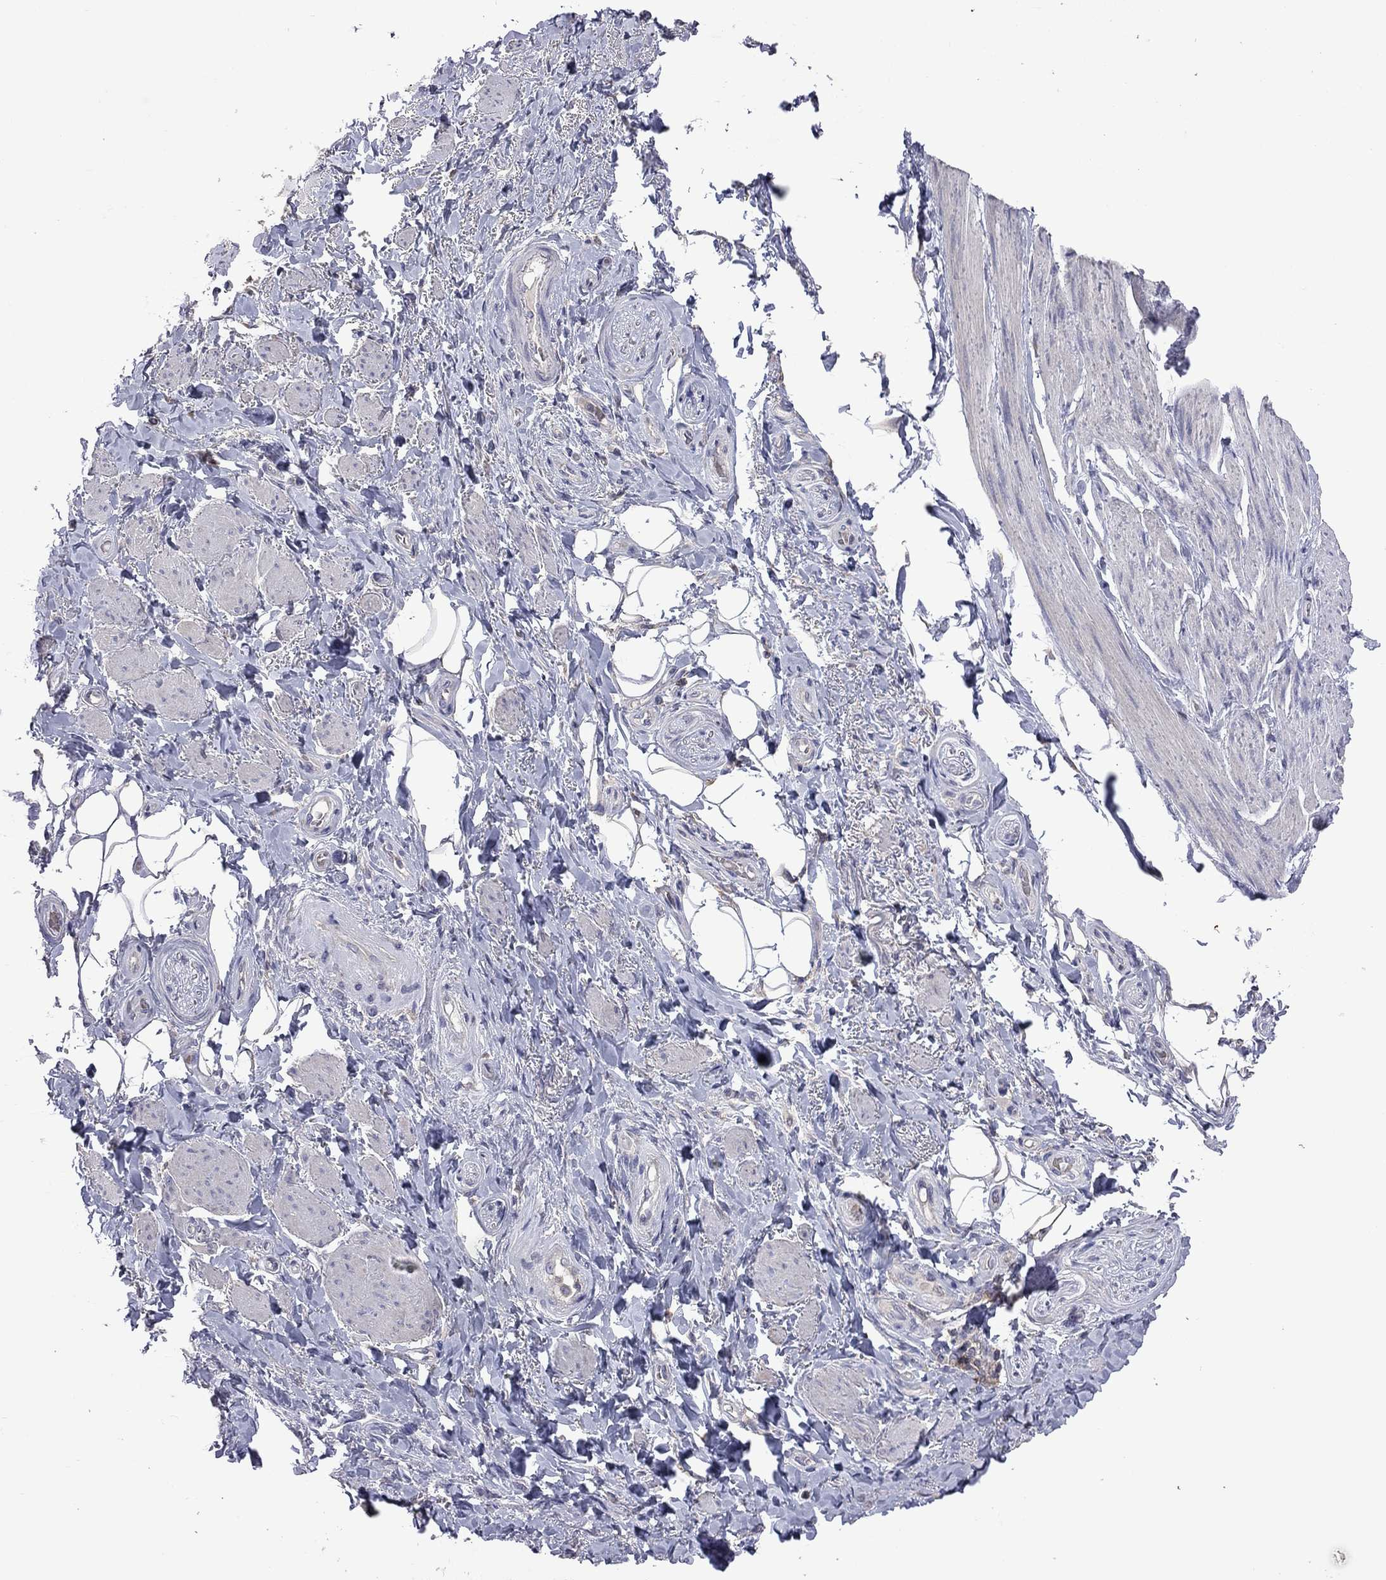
{"staining": {"intensity": "negative", "quantity": "none", "location": "none"}, "tissue": "adipose tissue", "cell_type": "Adipocytes", "image_type": "normal", "snomed": [{"axis": "morphology", "description": "Normal tissue, NOS"}, {"axis": "topography", "description": "Skeletal muscle"}, {"axis": "topography", "description": "Anal"}, {"axis": "topography", "description": "Peripheral nerve tissue"}], "caption": "The micrograph demonstrates no staining of adipocytes in unremarkable adipose tissue. (Stains: DAB IHC with hematoxylin counter stain, Microscopy: brightfield microscopy at high magnification).", "gene": "ENSG00000288520", "patient": {"sex": "male", "age": 53}}